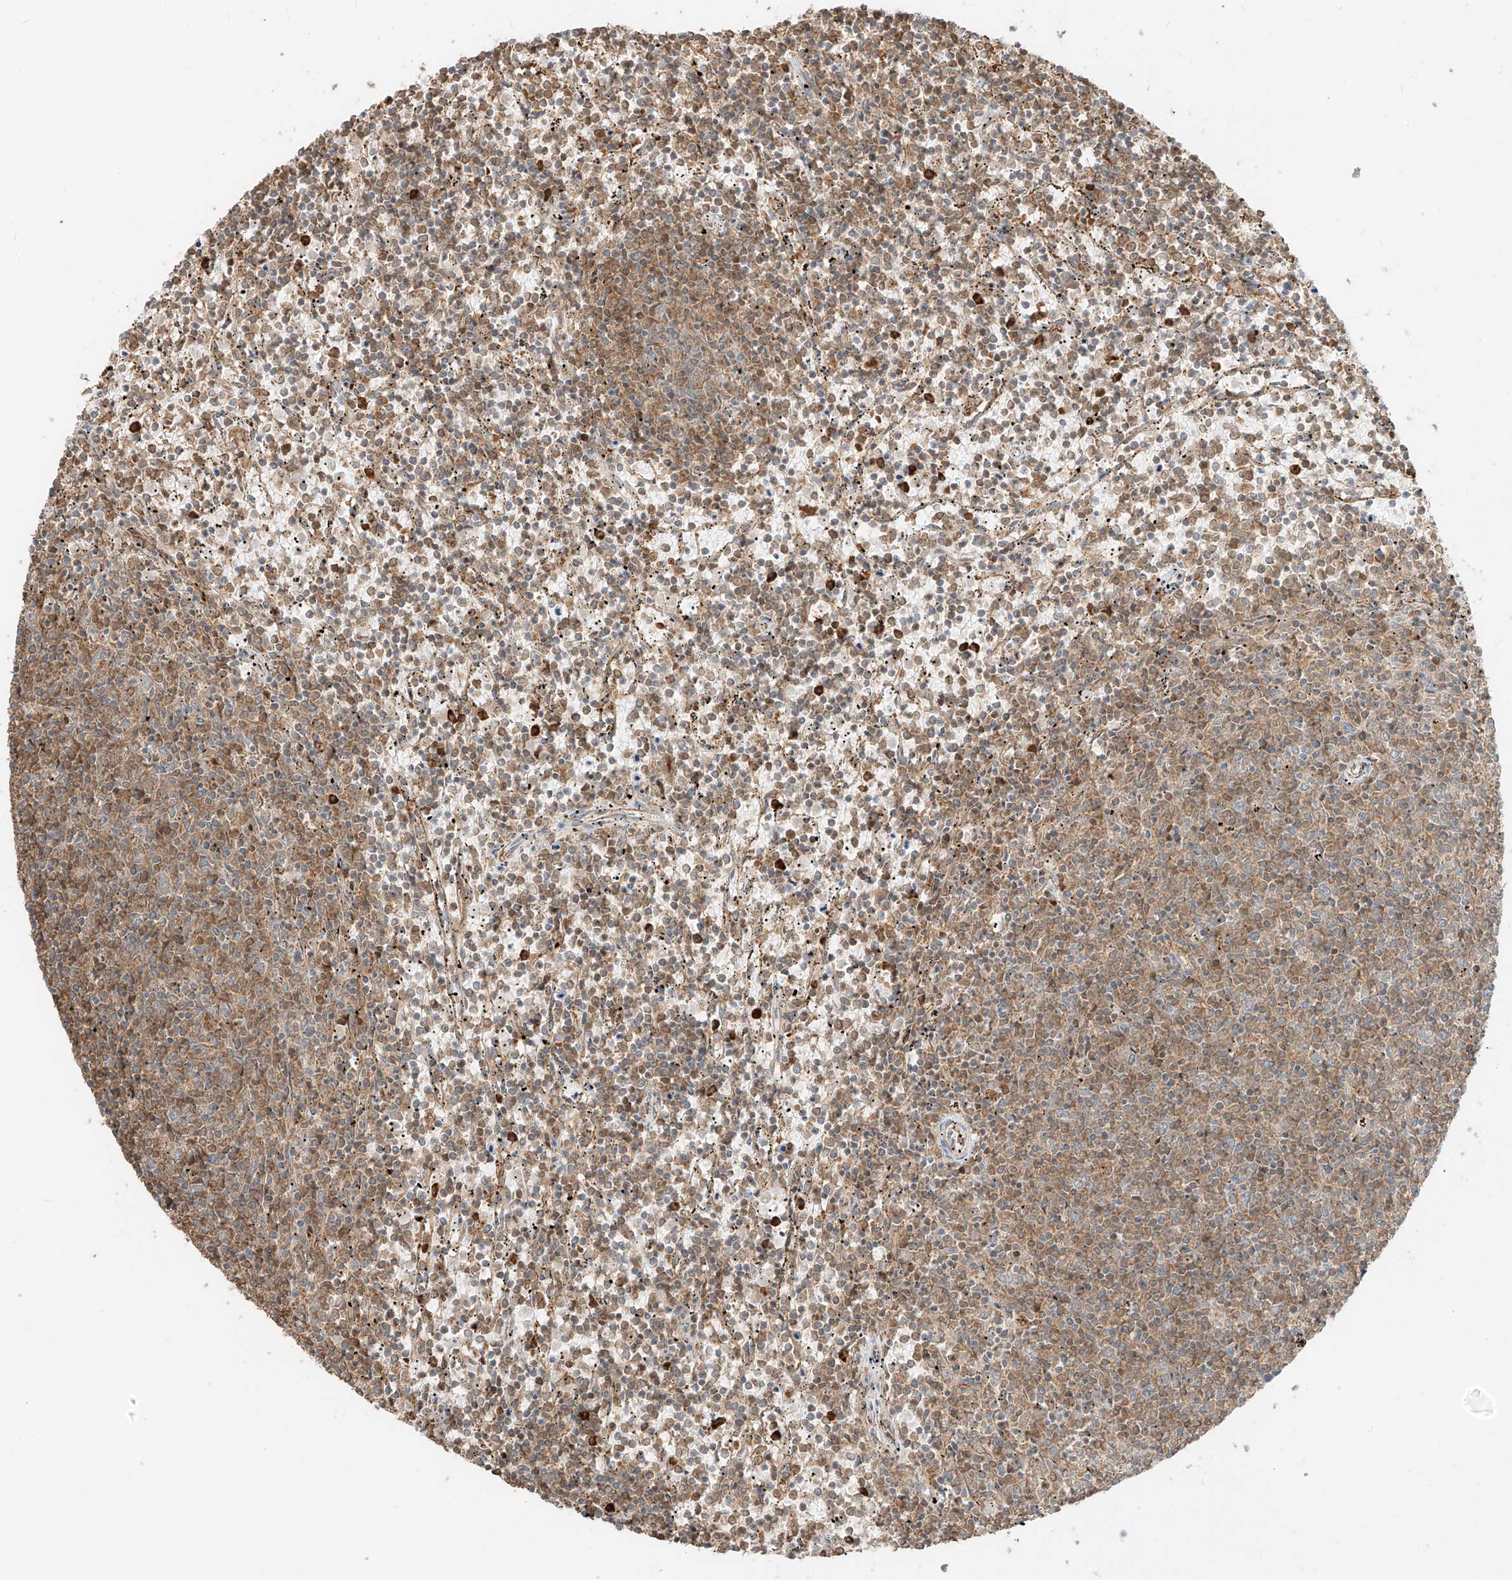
{"staining": {"intensity": "weak", "quantity": "25%-75%", "location": "cytoplasmic/membranous"}, "tissue": "lymphoma", "cell_type": "Tumor cells", "image_type": "cancer", "snomed": [{"axis": "morphology", "description": "Malignant lymphoma, non-Hodgkin's type, Low grade"}, {"axis": "topography", "description": "Spleen"}], "caption": "Weak cytoplasmic/membranous positivity is identified in approximately 25%-75% of tumor cells in low-grade malignant lymphoma, non-Hodgkin's type.", "gene": "CCDC115", "patient": {"sex": "female", "age": 50}}